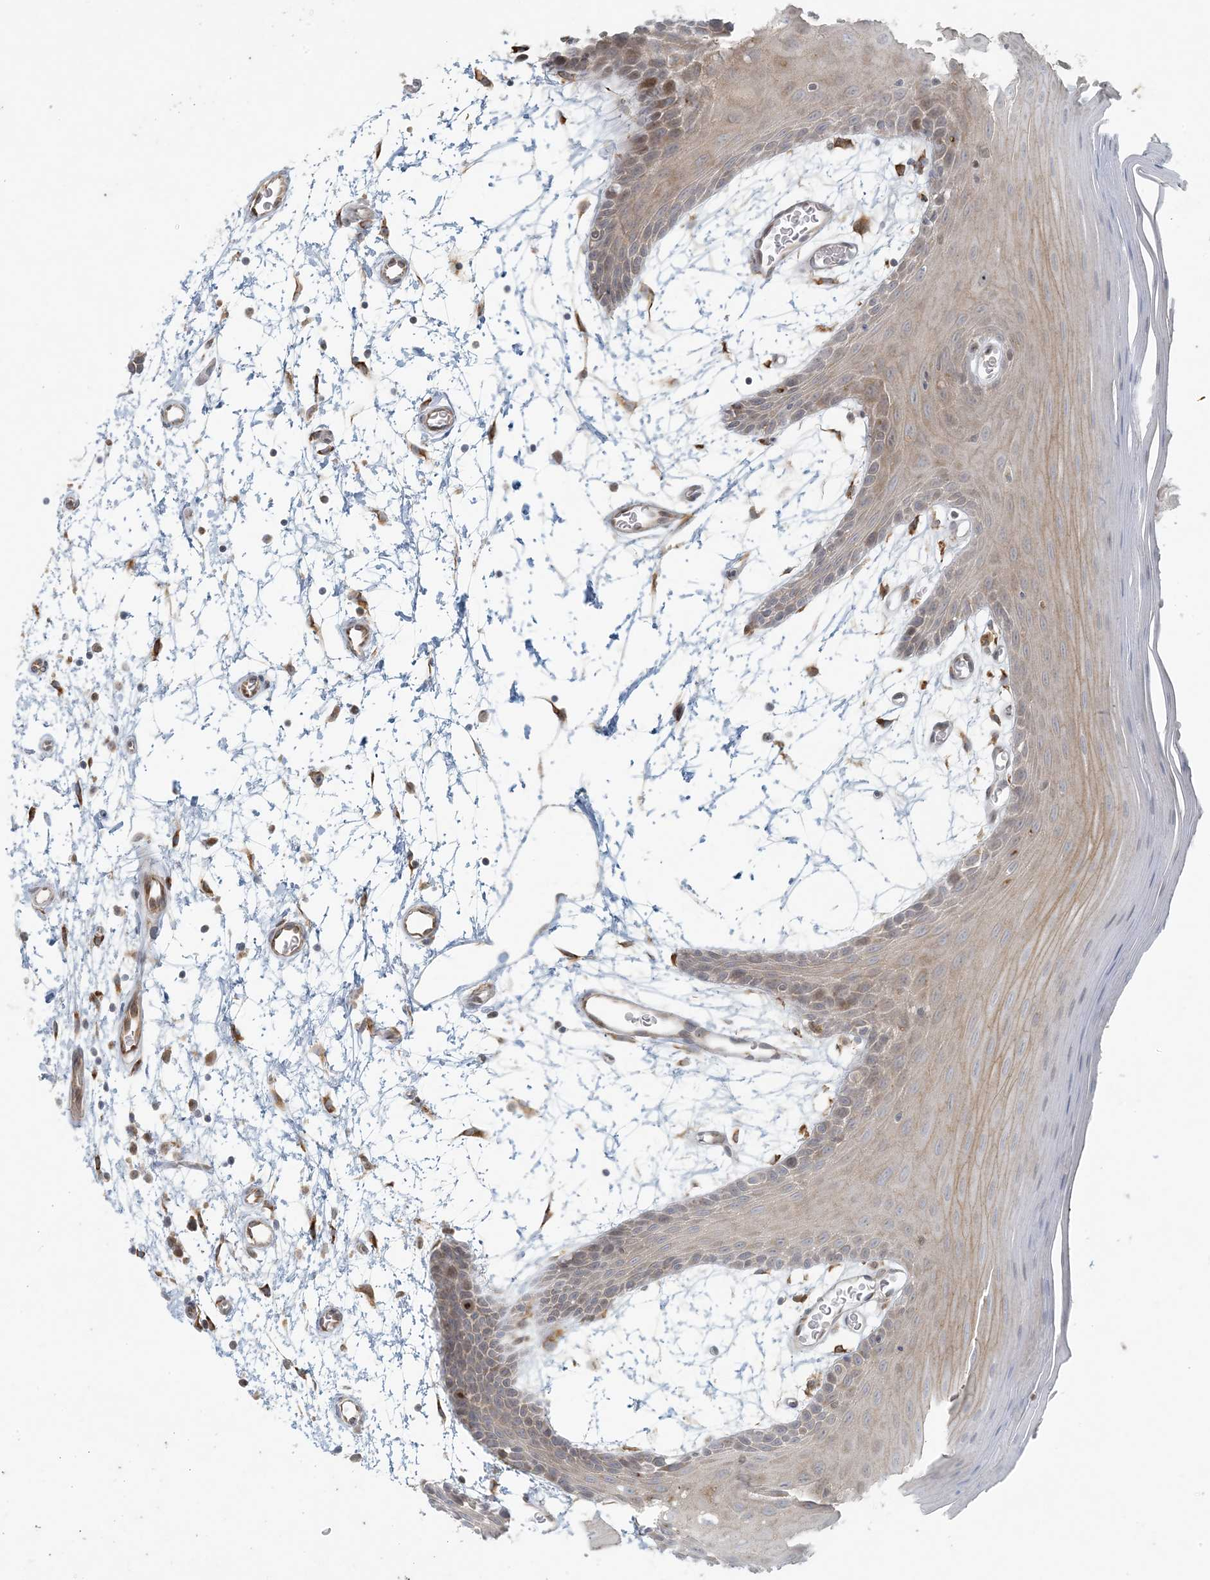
{"staining": {"intensity": "moderate", "quantity": "25%-75%", "location": "cytoplasmic/membranous,nuclear"}, "tissue": "oral mucosa", "cell_type": "Squamous epithelial cells", "image_type": "normal", "snomed": [{"axis": "morphology", "description": "Normal tissue, NOS"}, {"axis": "topography", "description": "Skeletal muscle"}, {"axis": "topography", "description": "Oral tissue"}, {"axis": "topography", "description": "Salivary gland"}, {"axis": "topography", "description": "Peripheral nerve tissue"}], "caption": "Protein analysis of normal oral mucosa exhibits moderate cytoplasmic/membranous,nuclear staining in approximately 25%-75% of squamous epithelial cells. (brown staining indicates protein expression, while blue staining denotes nuclei).", "gene": "HACL1", "patient": {"sex": "male", "age": 54}}